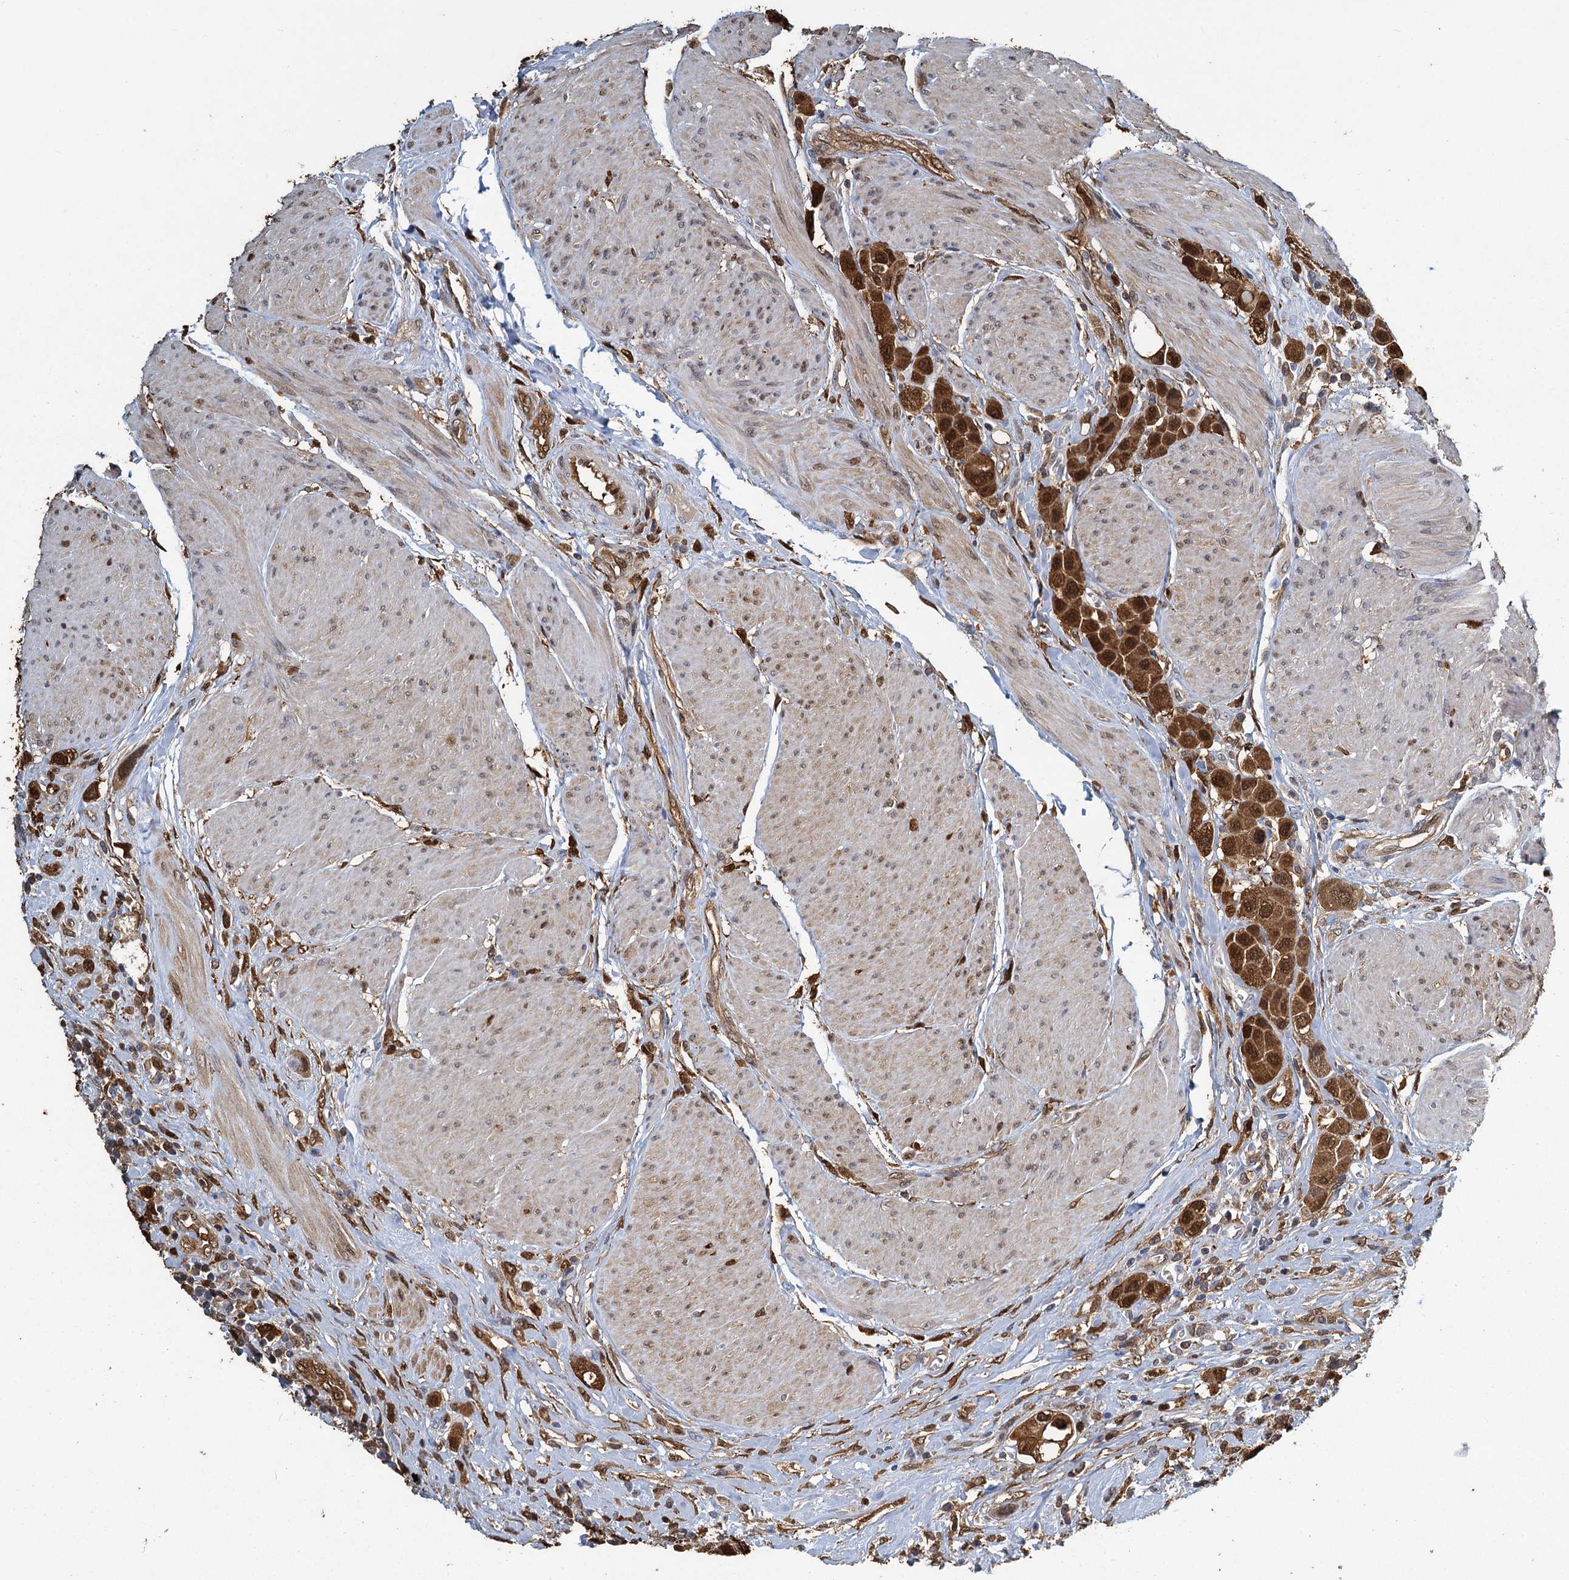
{"staining": {"intensity": "strong", "quantity": ">75%", "location": "cytoplasmic/membranous,nuclear"}, "tissue": "urothelial cancer", "cell_type": "Tumor cells", "image_type": "cancer", "snomed": [{"axis": "morphology", "description": "Urothelial carcinoma, High grade"}, {"axis": "topography", "description": "Urinary bladder"}], "caption": "Urothelial cancer stained with DAB (3,3'-diaminobenzidine) immunohistochemistry (IHC) demonstrates high levels of strong cytoplasmic/membranous and nuclear staining in approximately >75% of tumor cells.", "gene": "S100A6", "patient": {"sex": "male", "age": 50}}